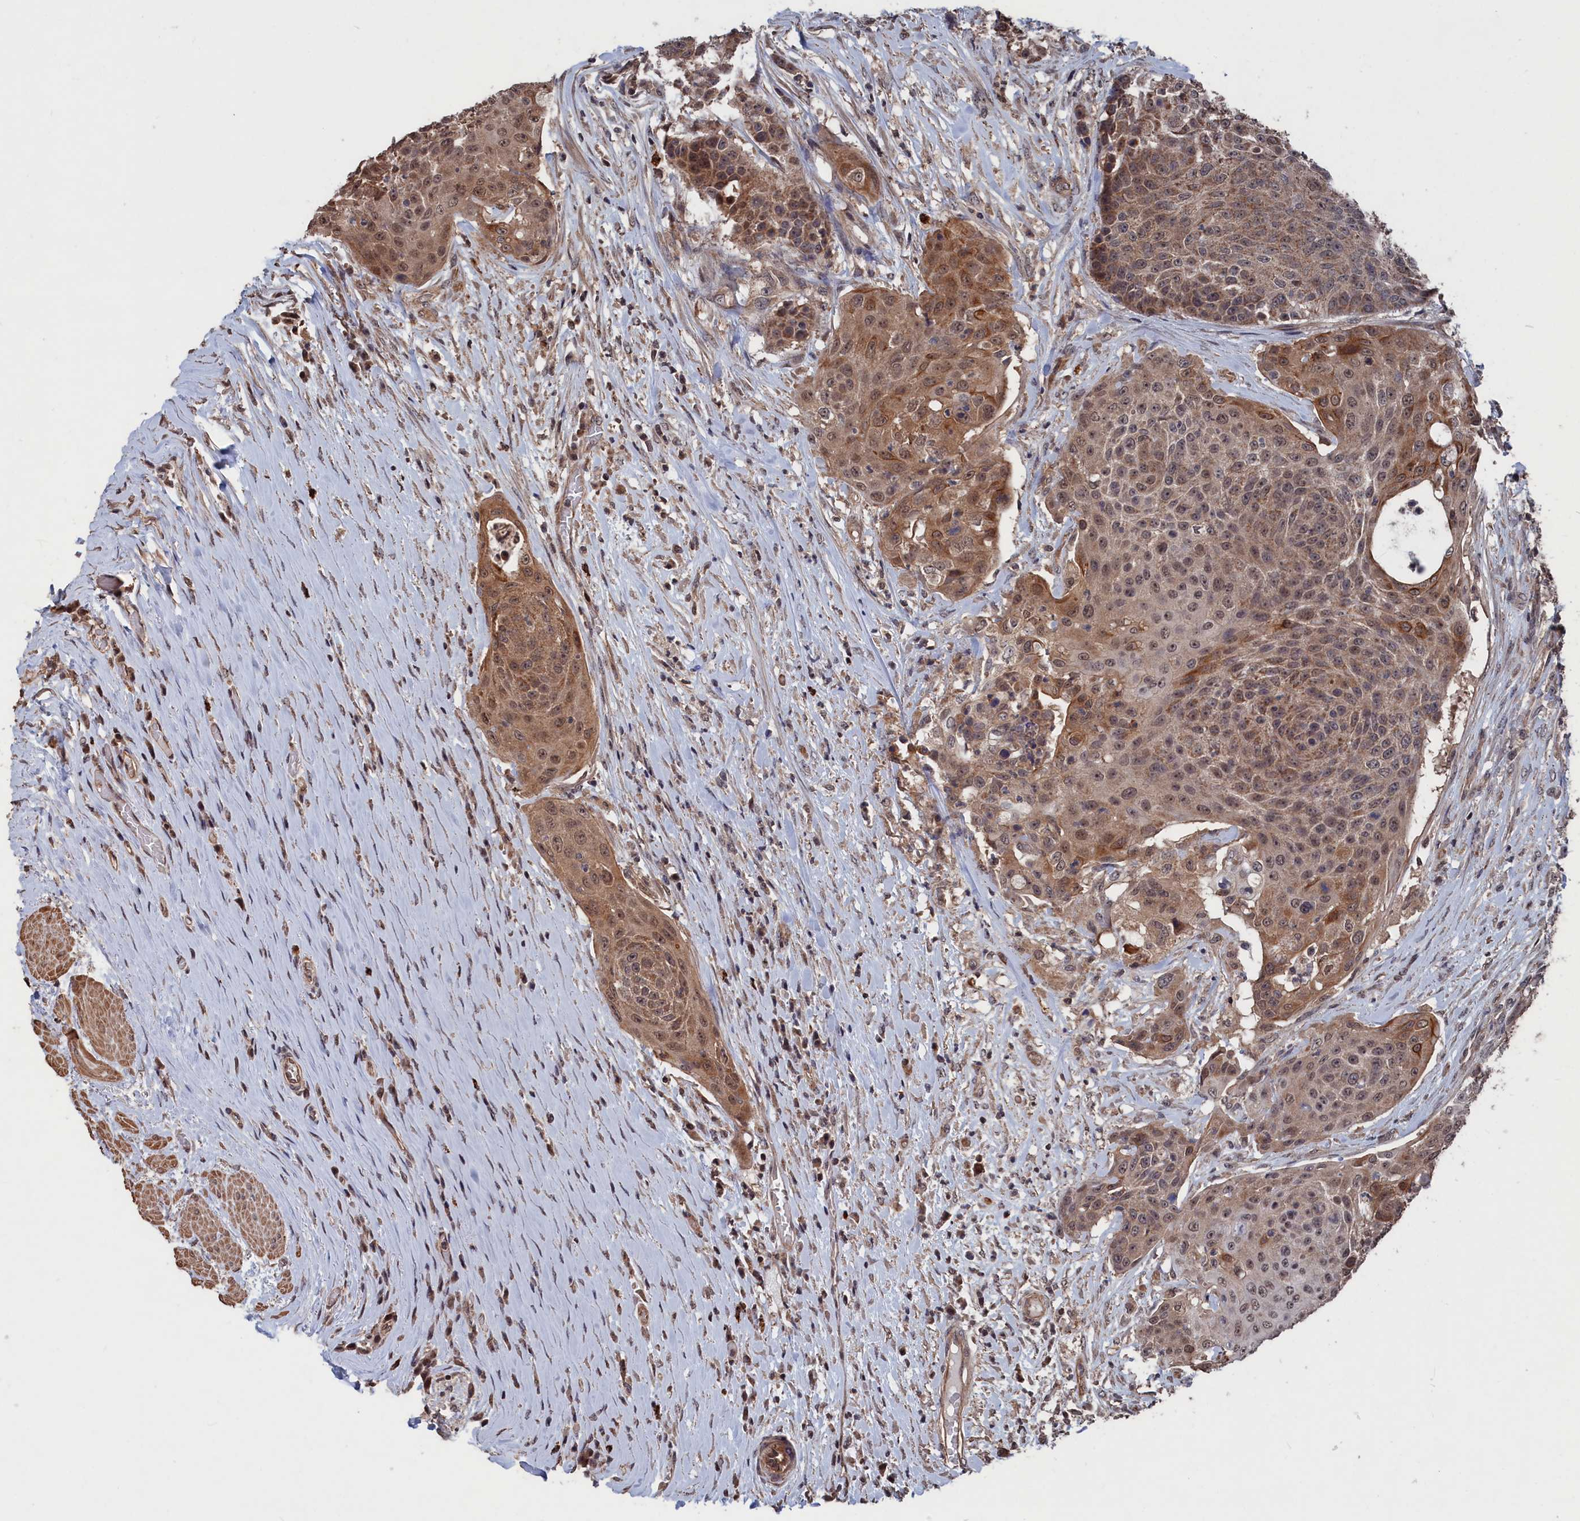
{"staining": {"intensity": "moderate", "quantity": ">75%", "location": "cytoplasmic/membranous,nuclear"}, "tissue": "urothelial cancer", "cell_type": "Tumor cells", "image_type": "cancer", "snomed": [{"axis": "morphology", "description": "Urothelial carcinoma, High grade"}, {"axis": "topography", "description": "Urinary bladder"}], "caption": "Urothelial cancer stained with a brown dye displays moderate cytoplasmic/membranous and nuclear positive positivity in about >75% of tumor cells.", "gene": "PDE12", "patient": {"sex": "female", "age": 63}}